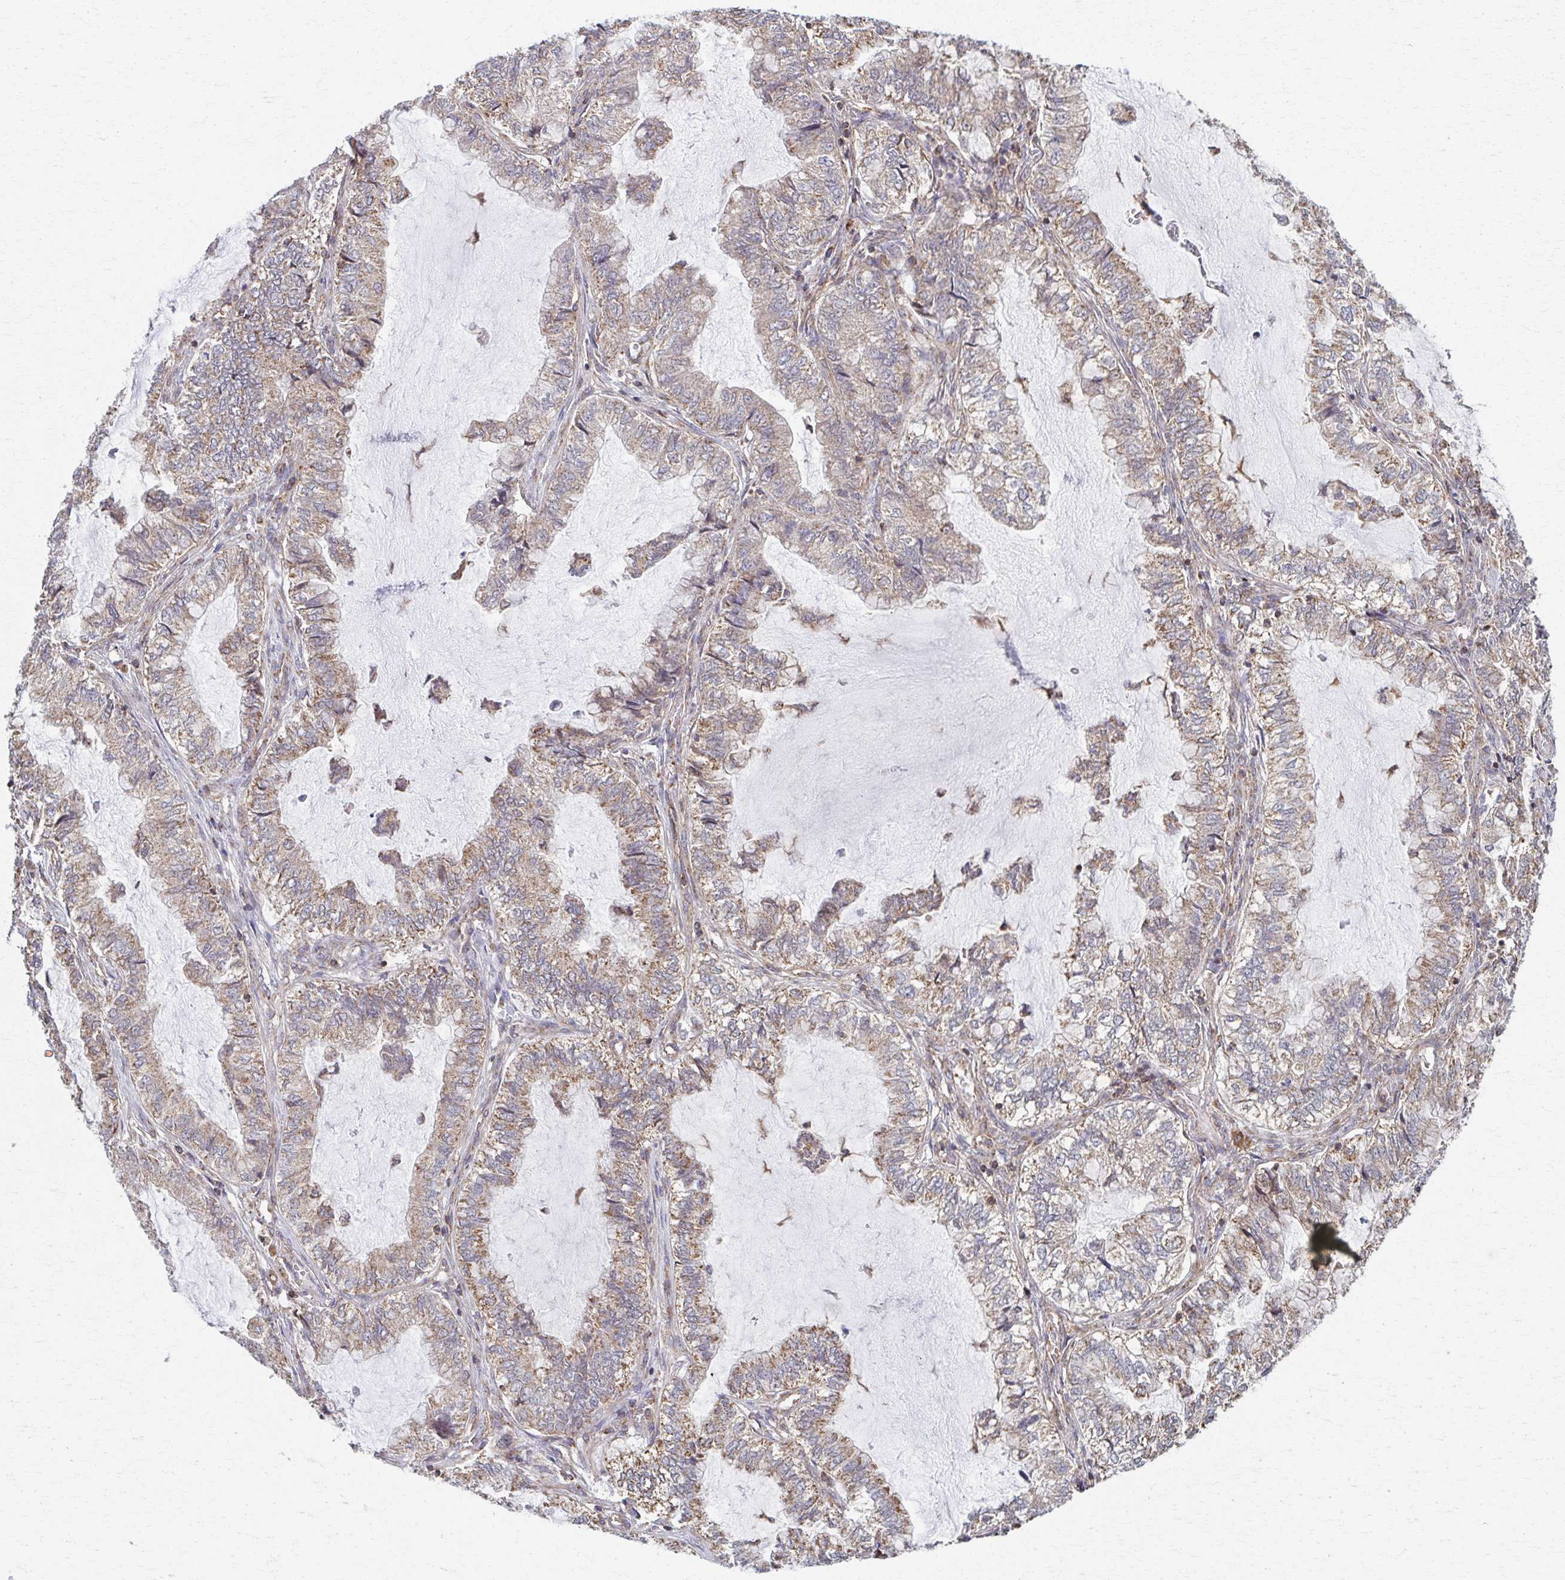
{"staining": {"intensity": "weak", "quantity": ">75%", "location": "cytoplasmic/membranous"}, "tissue": "lung cancer", "cell_type": "Tumor cells", "image_type": "cancer", "snomed": [{"axis": "morphology", "description": "Adenocarcinoma, NOS"}, {"axis": "topography", "description": "Lymph node"}, {"axis": "topography", "description": "Lung"}], "caption": "Lung adenocarcinoma stained with DAB IHC displays low levels of weak cytoplasmic/membranous positivity in about >75% of tumor cells.", "gene": "KLHL34", "patient": {"sex": "male", "age": 66}}